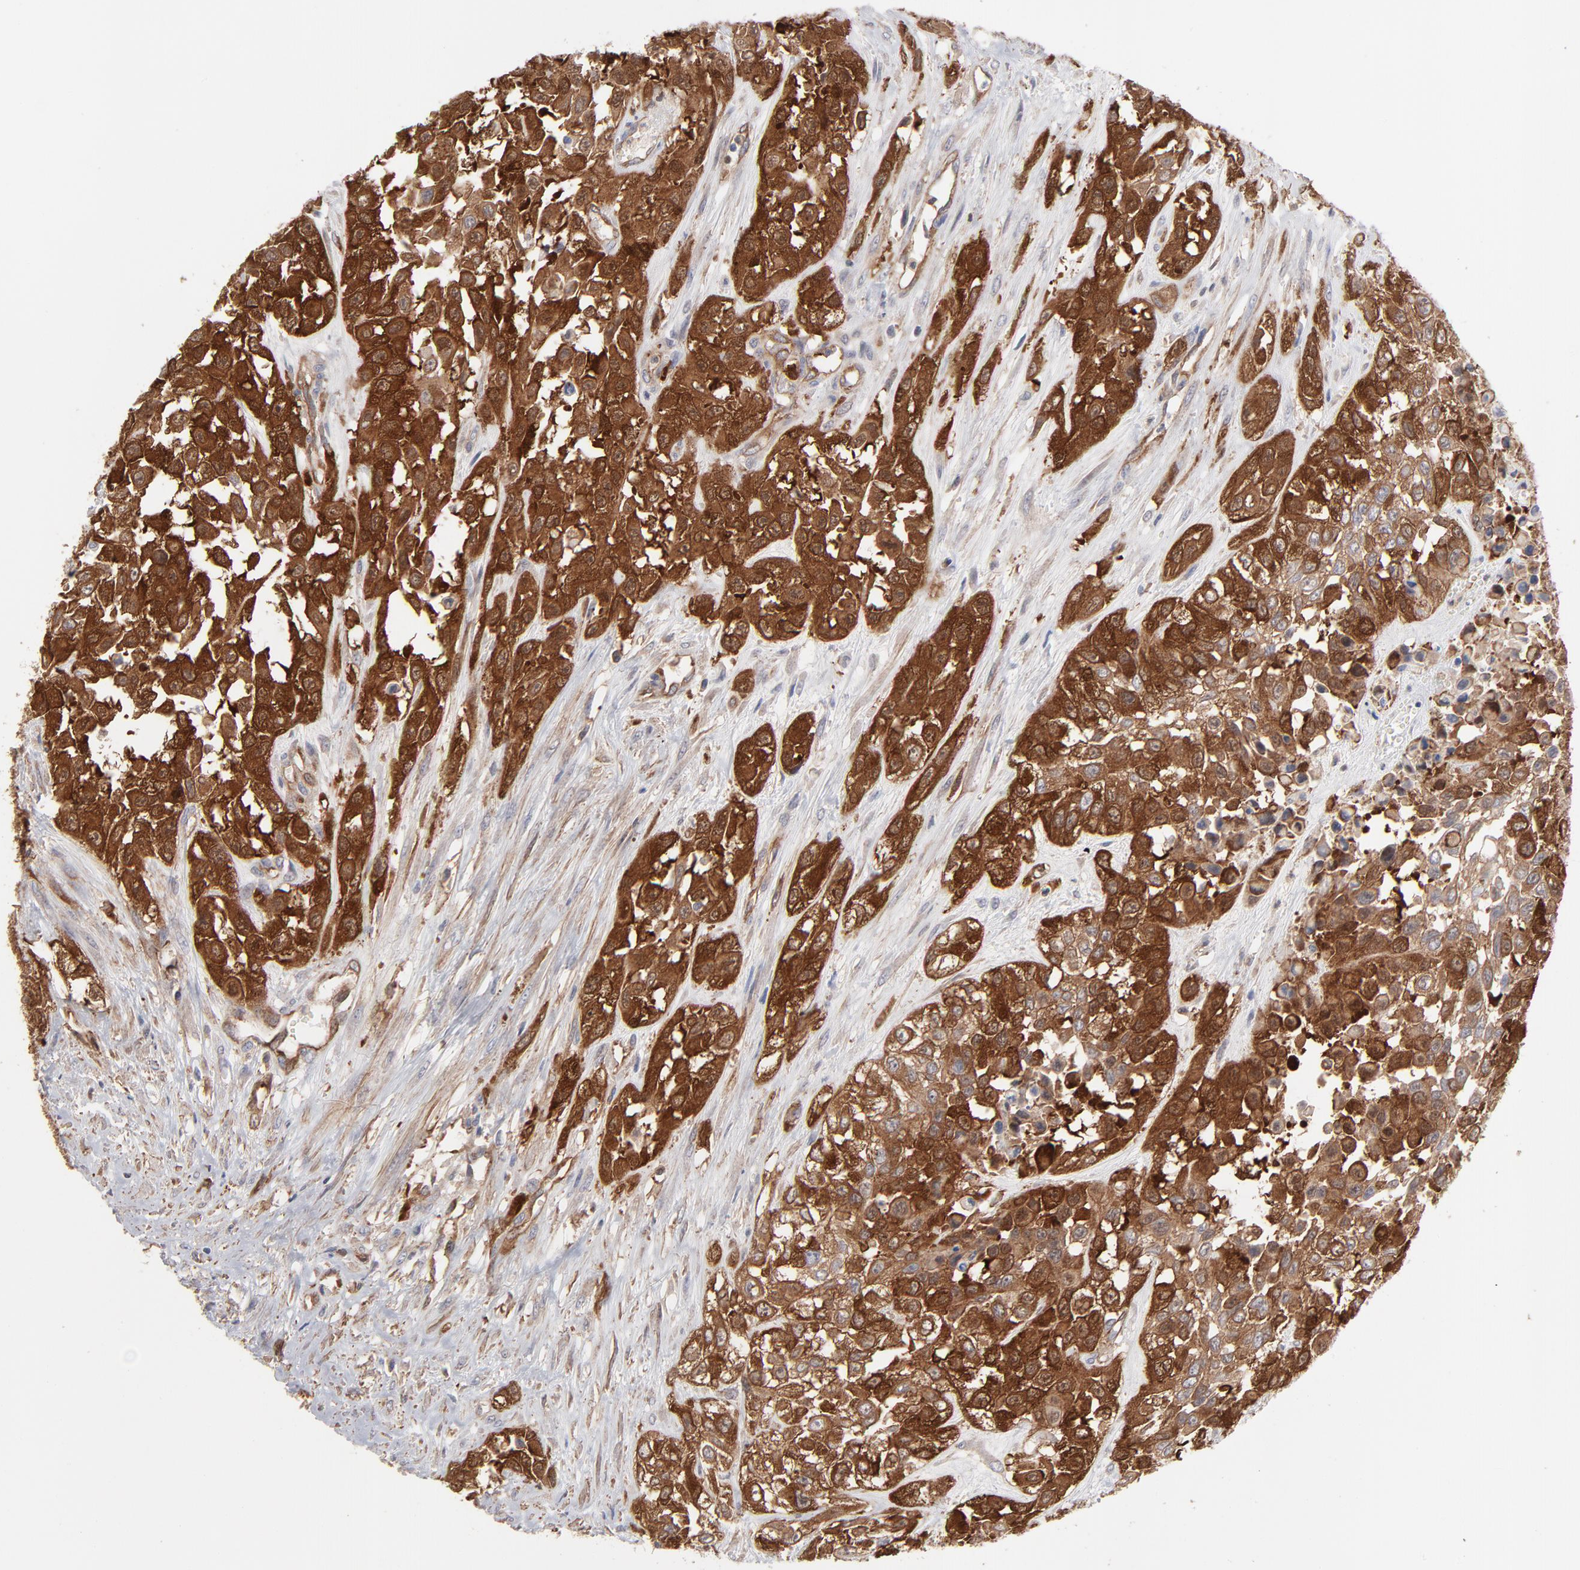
{"staining": {"intensity": "strong", "quantity": ">75%", "location": "cytoplasmic/membranous"}, "tissue": "urothelial cancer", "cell_type": "Tumor cells", "image_type": "cancer", "snomed": [{"axis": "morphology", "description": "Urothelial carcinoma, High grade"}, {"axis": "topography", "description": "Urinary bladder"}], "caption": "Immunohistochemical staining of urothelial carcinoma (high-grade) demonstrates high levels of strong cytoplasmic/membranous expression in about >75% of tumor cells.", "gene": "PXN", "patient": {"sex": "male", "age": 57}}